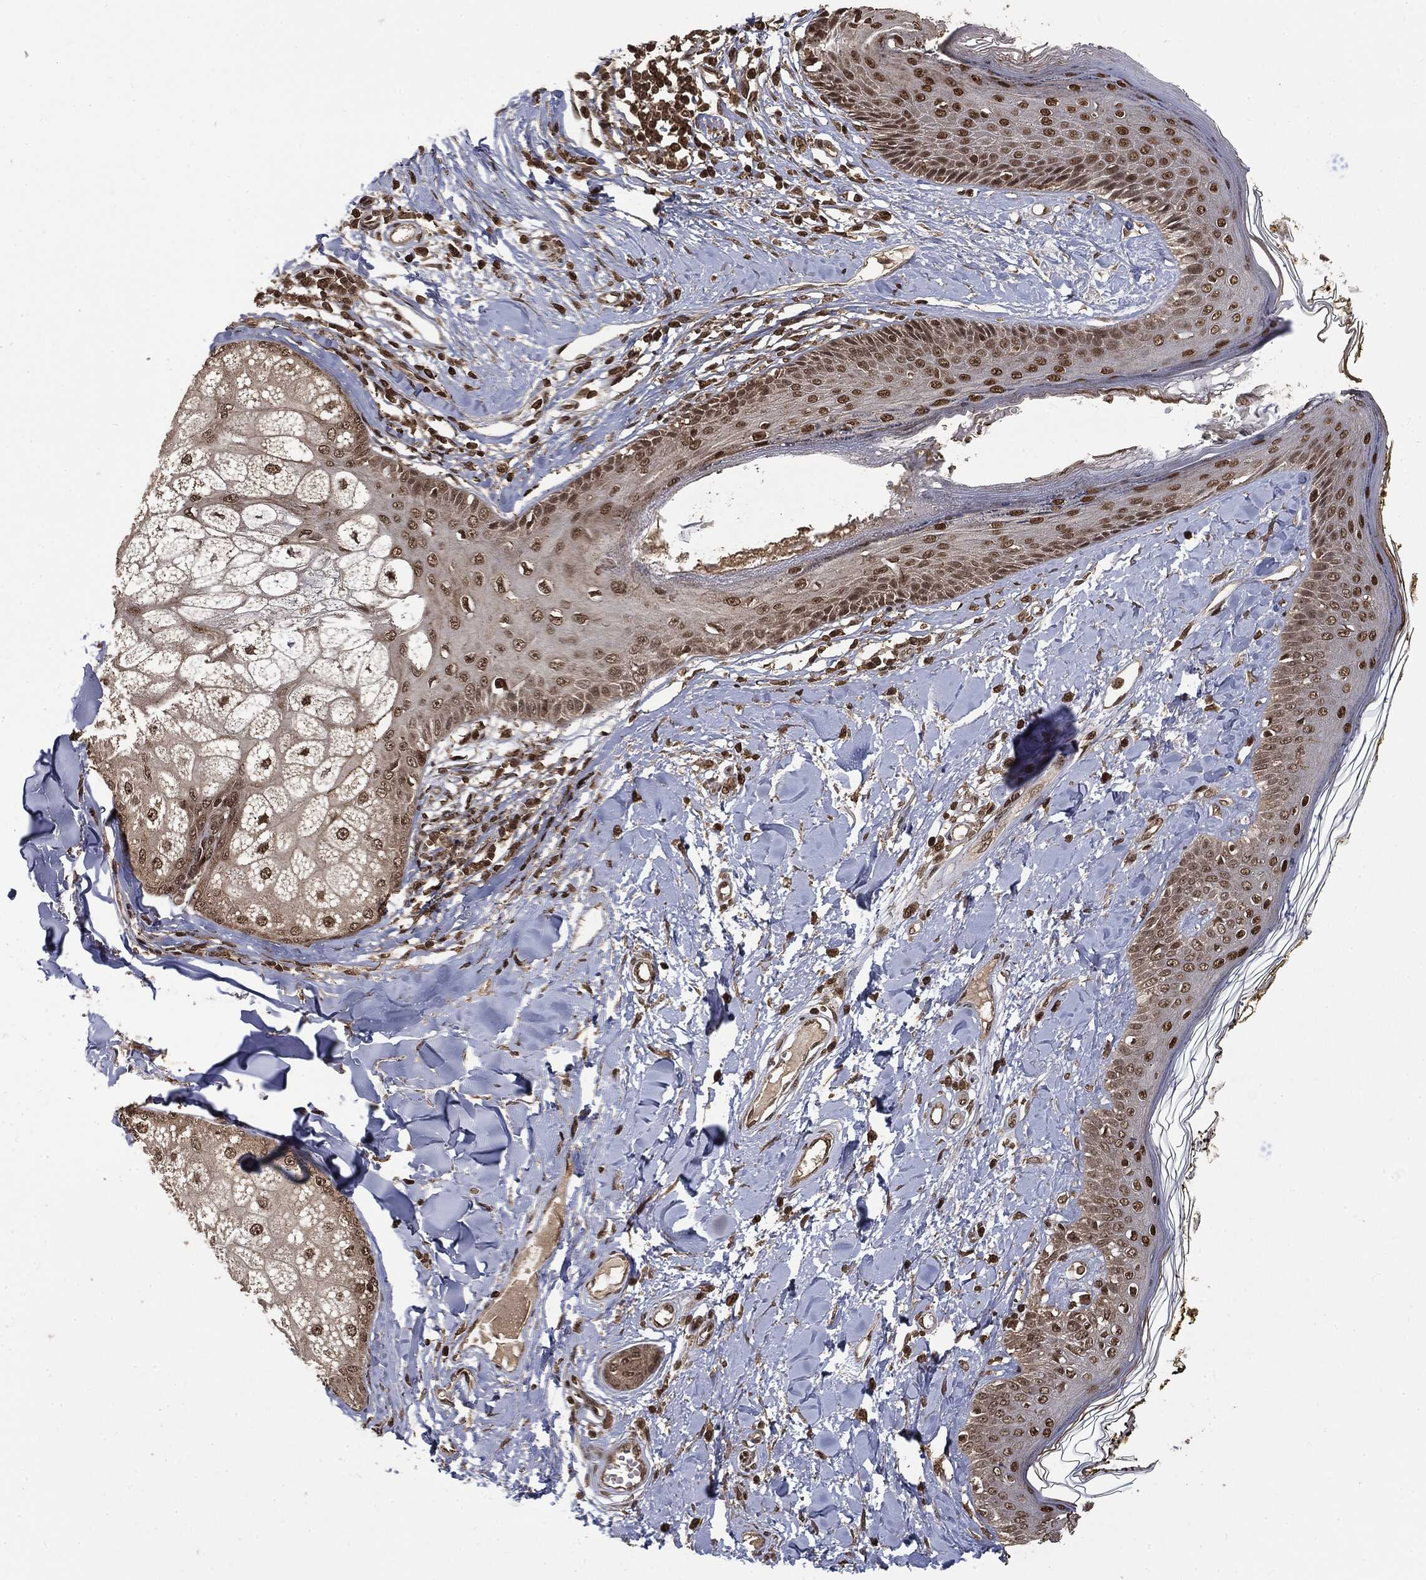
{"staining": {"intensity": "strong", "quantity": ">75%", "location": "nuclear"}, "tissue": "skin", "cell_type": "Fibroblasts", "image_type": "normal", "snomed": [{"axis": "morphology", "description": "Normal tissue, NOS"}, {"axis": "topography", "description": "Skin"}], "caption": "Immunohistochemical staining of benign human skin shows >75% levels of strong nuclear protein staining in approximately >75% of fibroblasts. (Brightfield microscopy of DAB IHC at high magnification).", "gene": "CTDP1", "patient": {"sex": "male", "age": 76}}